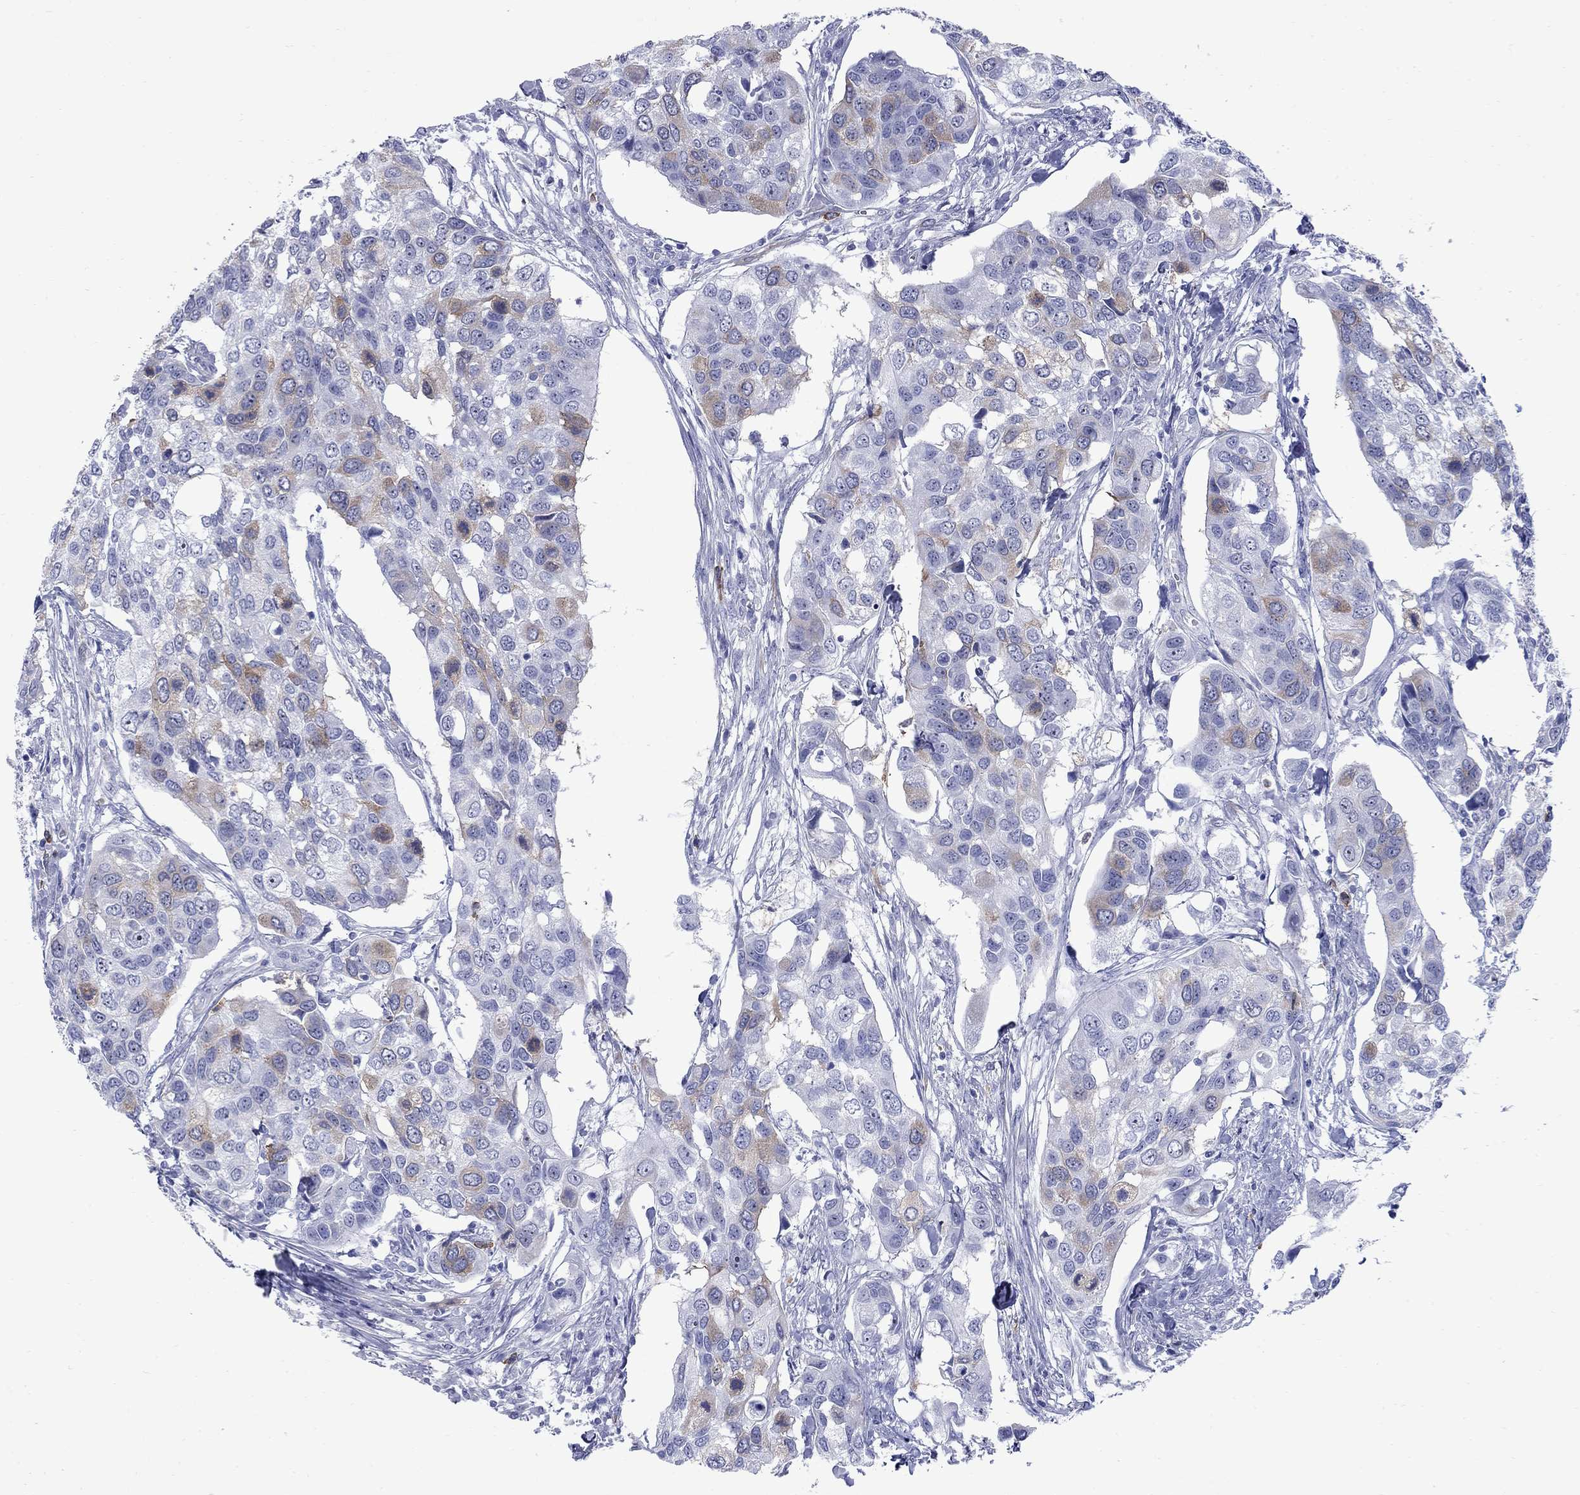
{"staining": {"intensity": "moderate", "quantity": "<25%", "location": "cytoplasmic/membranous"}, "tissue": "urothelial cancer", "cell_type": "Tumor cells", "image_type": "cancer", "snomed": [{"axis": "morphology", "description": "Urothelial carcinoma, High grade"}, {"axis": "topography", "description": "Urinary bladder"}], "caption": "Protein expression analysis of human urothelial carcinoma (high-grade) reveals moderate cytoplasmic/membranous positivity in approximately <25% of tumor cells.", "gene": "TACC3", "patient": {"sex": "male", "age": 60}}